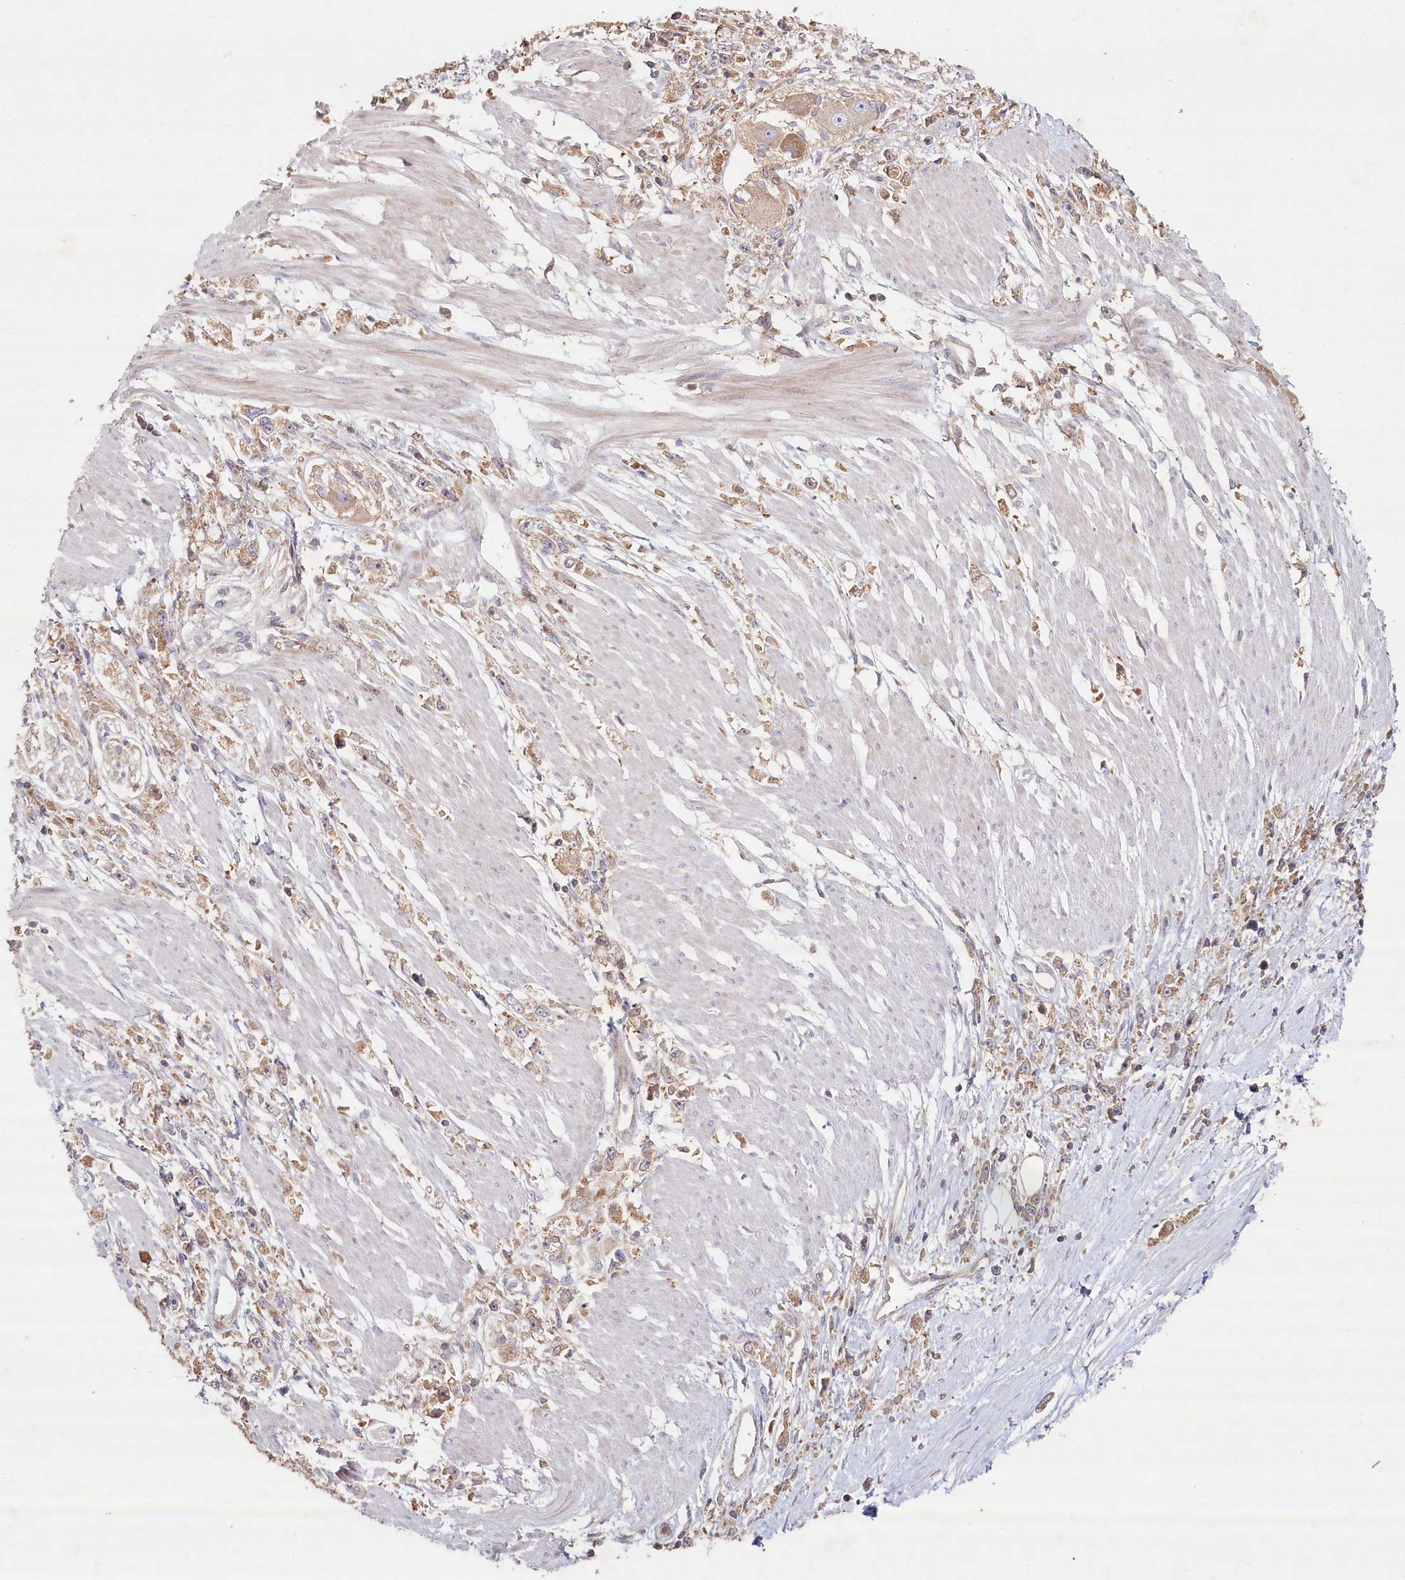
{"staining": {"intensity": "weak", "quantity": ">75%", "location": "cytoplasmic/membranous"}, "tissue": "stomach cancer", "cell_type": "Tumor cells", "image_type": "cancer", "snomed": [{"axis": "morphology", "description": "Adenocarcinoma, NOS"}, {"axis": "topography", "description": "Stomach"}], "caption": "Immunohistochemistry (IHC) histopathology image of neoplastic tissue: human stomach cancer stained using immunohistochemistry (IHC) displays low levels of weak protein expression localized specifically in the cytoplasmic/membranous of tumor cells, appearing as a cytoplasmic/membranous brown color.", "gene": "HAL", "patient": {"sex": "female", "age": 59}}